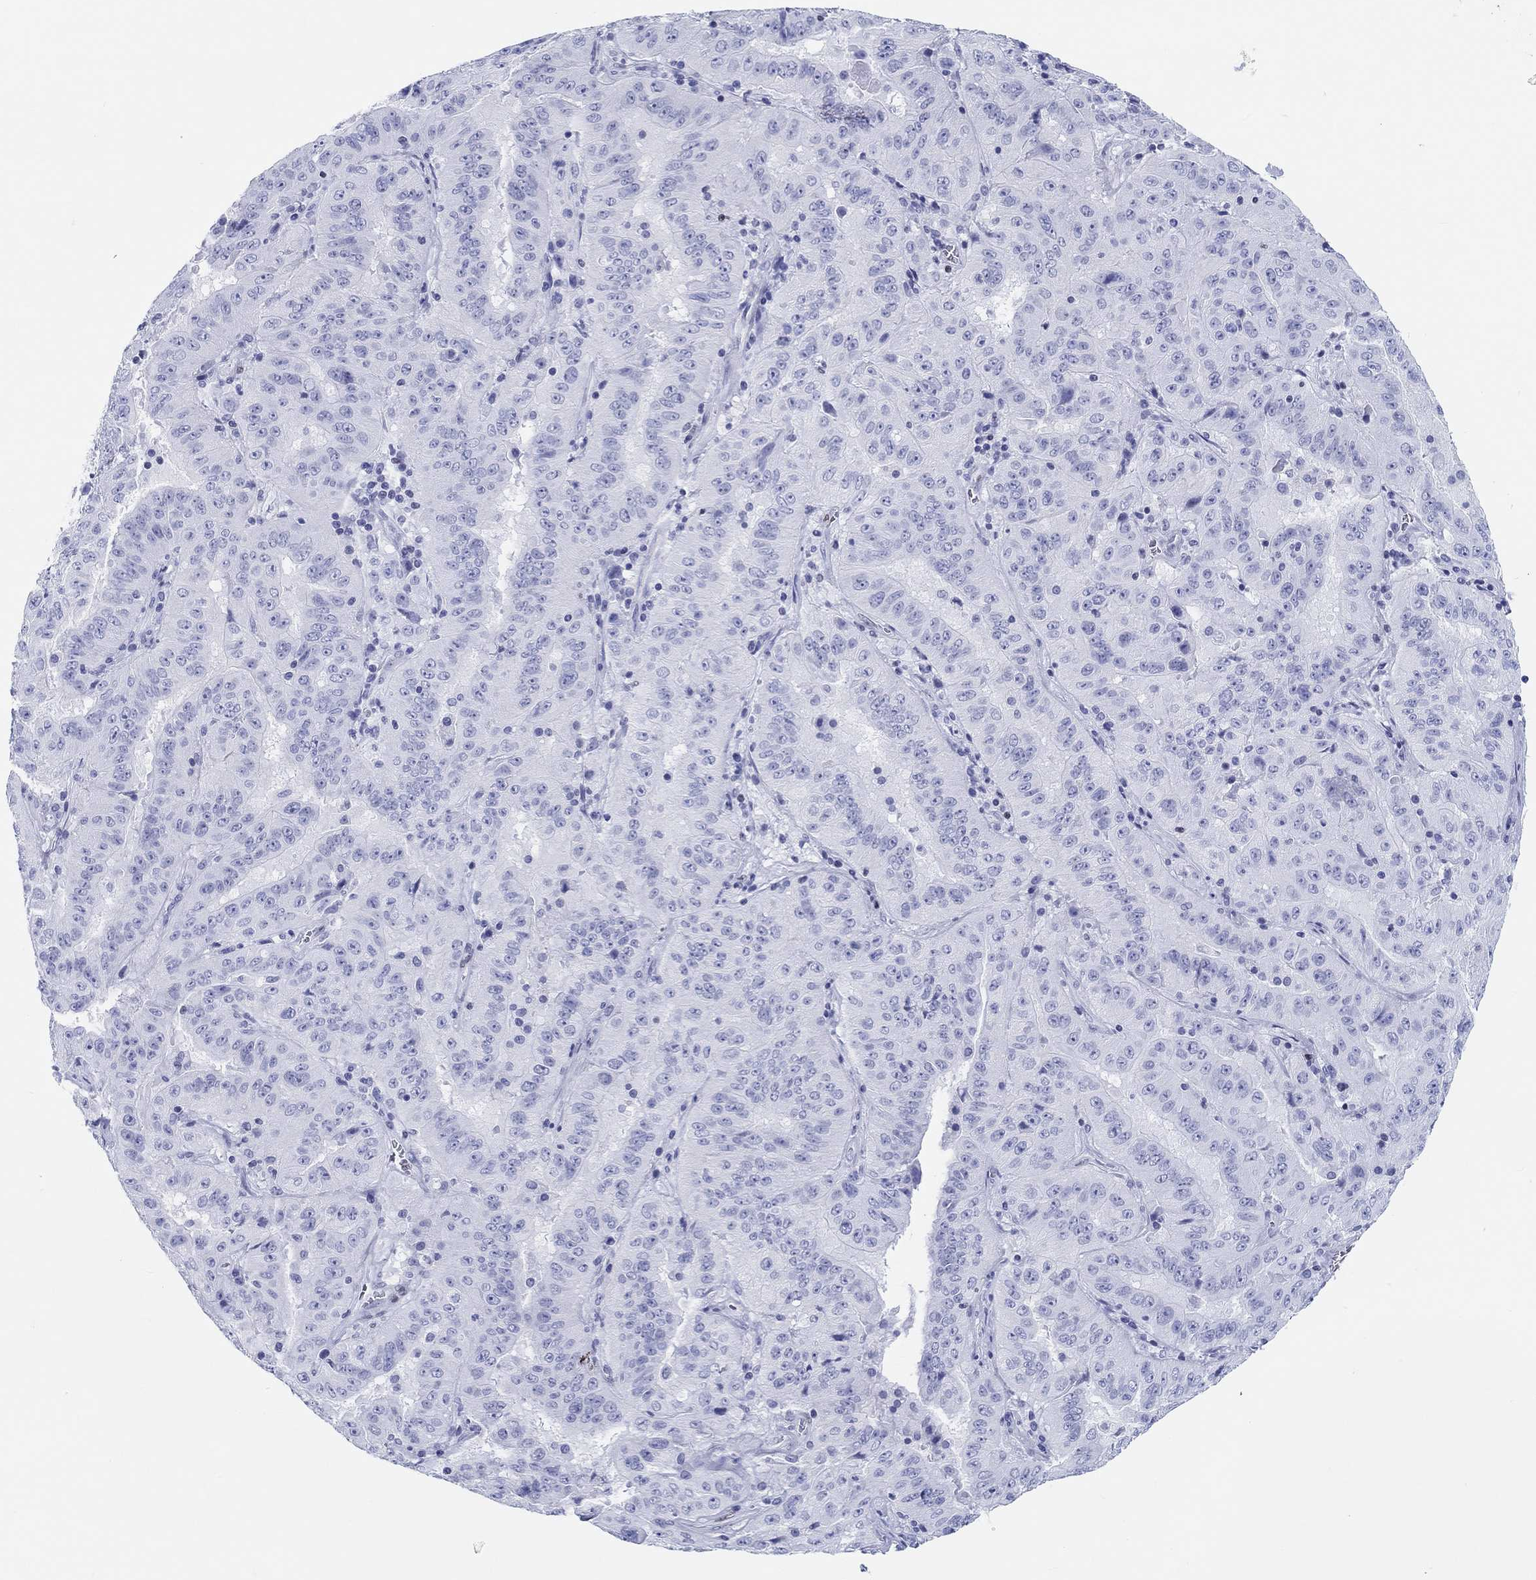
{"staining": {"intensity": "negative", "quantity": "none", "location": "none"}, "tissue": "pancreatic cancer", "cell_type": "Tumor cells", "image_type": "cancer", "snomed": [{"axis": "morphology", "description": "Adenocarcinoma, NOS"}, {"axis": "topography", "description": "Pancreas"}], "caption": "Immunohistochemistry (IHC) histopathology image of neoplastic tissue: pancreatic cancer (adenocarcinoma) stained with DAB (3,3'-diaminobenzidine) exhibits no significant protein positivity in tumor cells. (DAB (3,3'-diaminobenzidine) immunohistochemistry, high magnification).", "gene": "H1-1", "patient": {"sex": "male", "age": 63}}